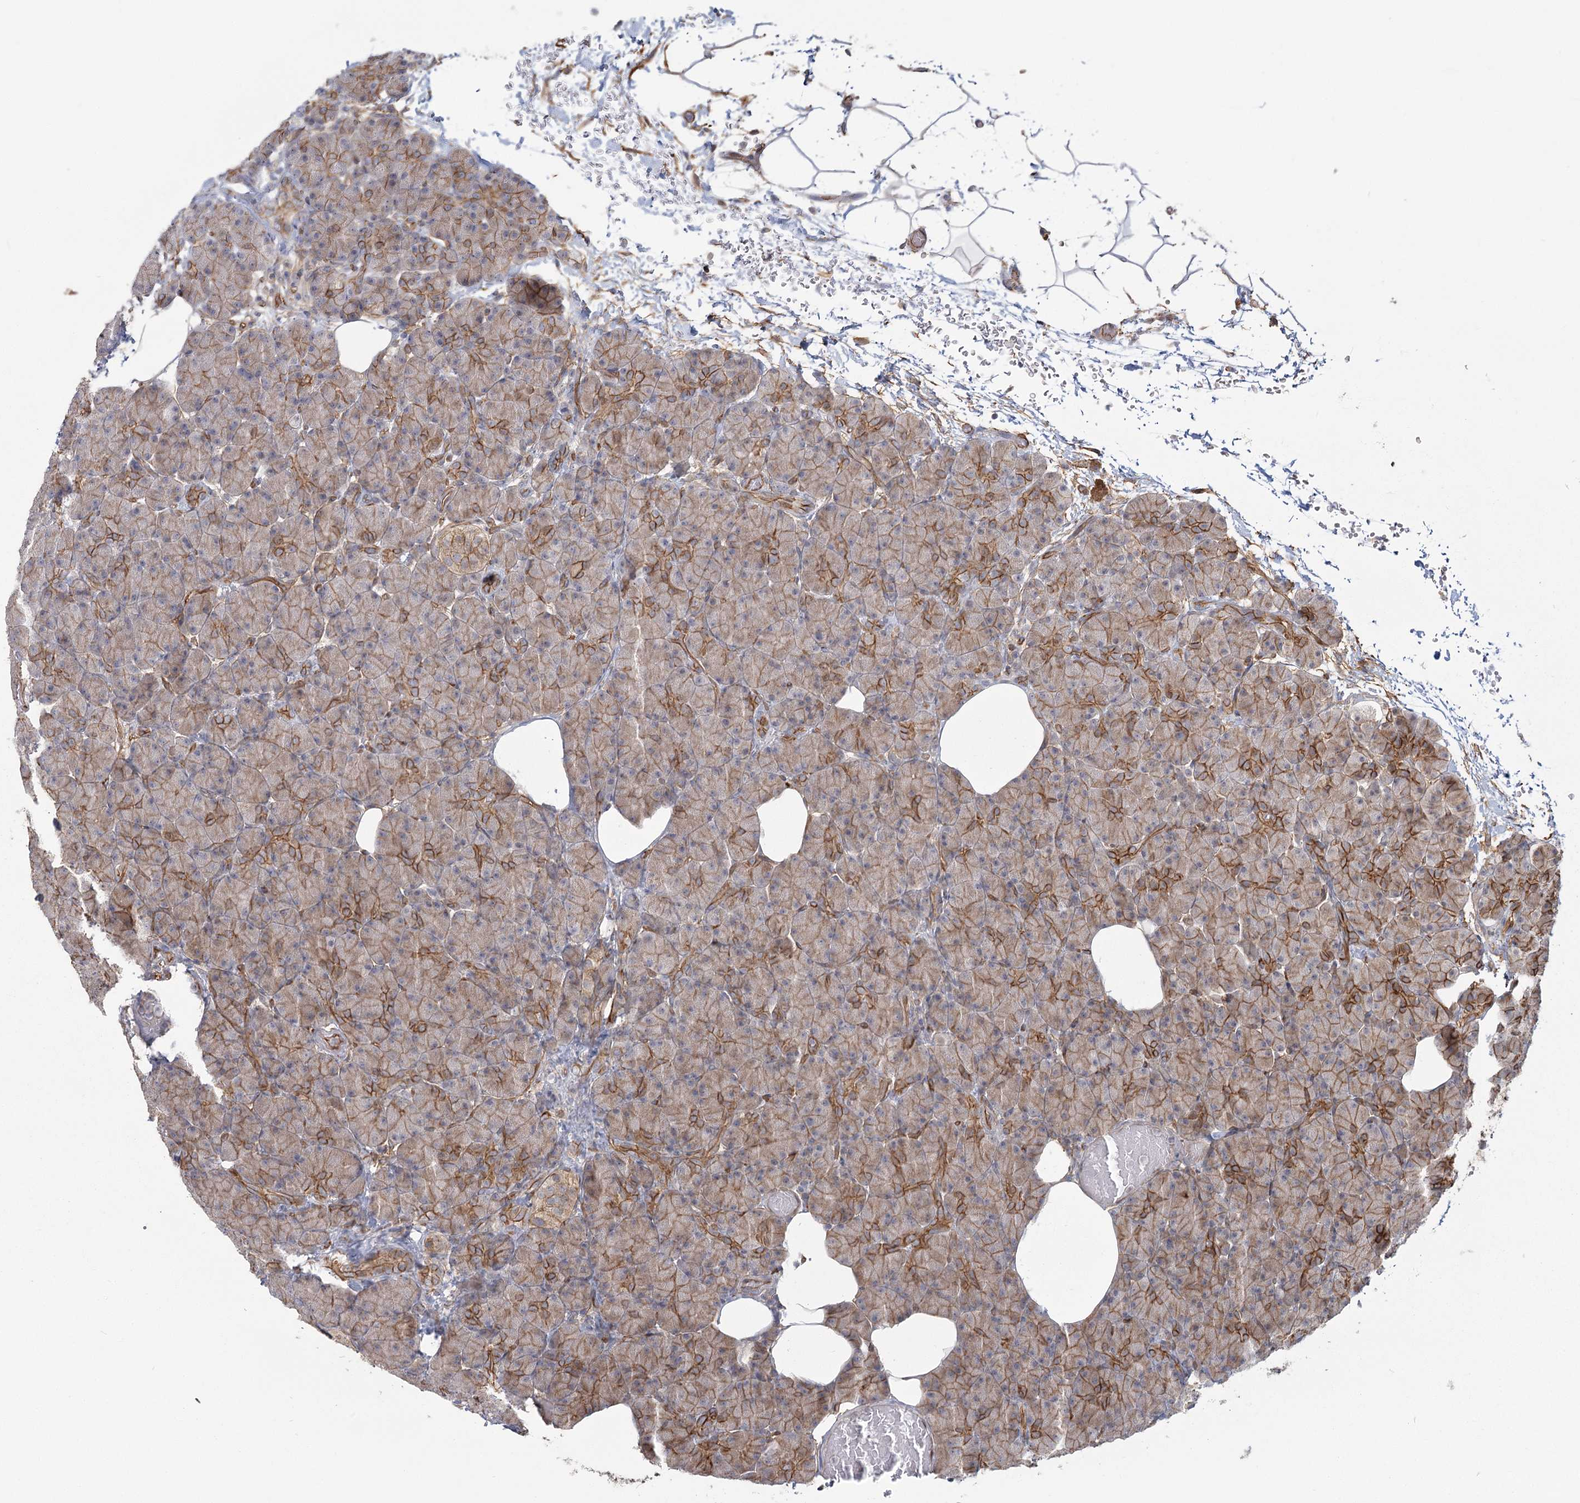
{"staining": {"intensity": "moderate", "quantity": "25%-75%", "location": "cytoplasmic/membranous"}, "tissue": "pancreas", "cell_type": "Exocrine glandular cells", "image_type": "normal", "snomed": [{"axis": "morphology", "description": "Normal tissue, NOS"}, {"axis": "topography", "description": "Pancreas"}], "caption": "This photomicrograph displays unremarkable pancreas stained with immunohistochemistry to label a protein in brown. The cytoplasmic/membranous of exocrine glandular cells show moderate positivity for the protein. Nuclei are counter-stained blue.", "gene": "RPP14", "patient": {"sex": "female", "age": 43}}